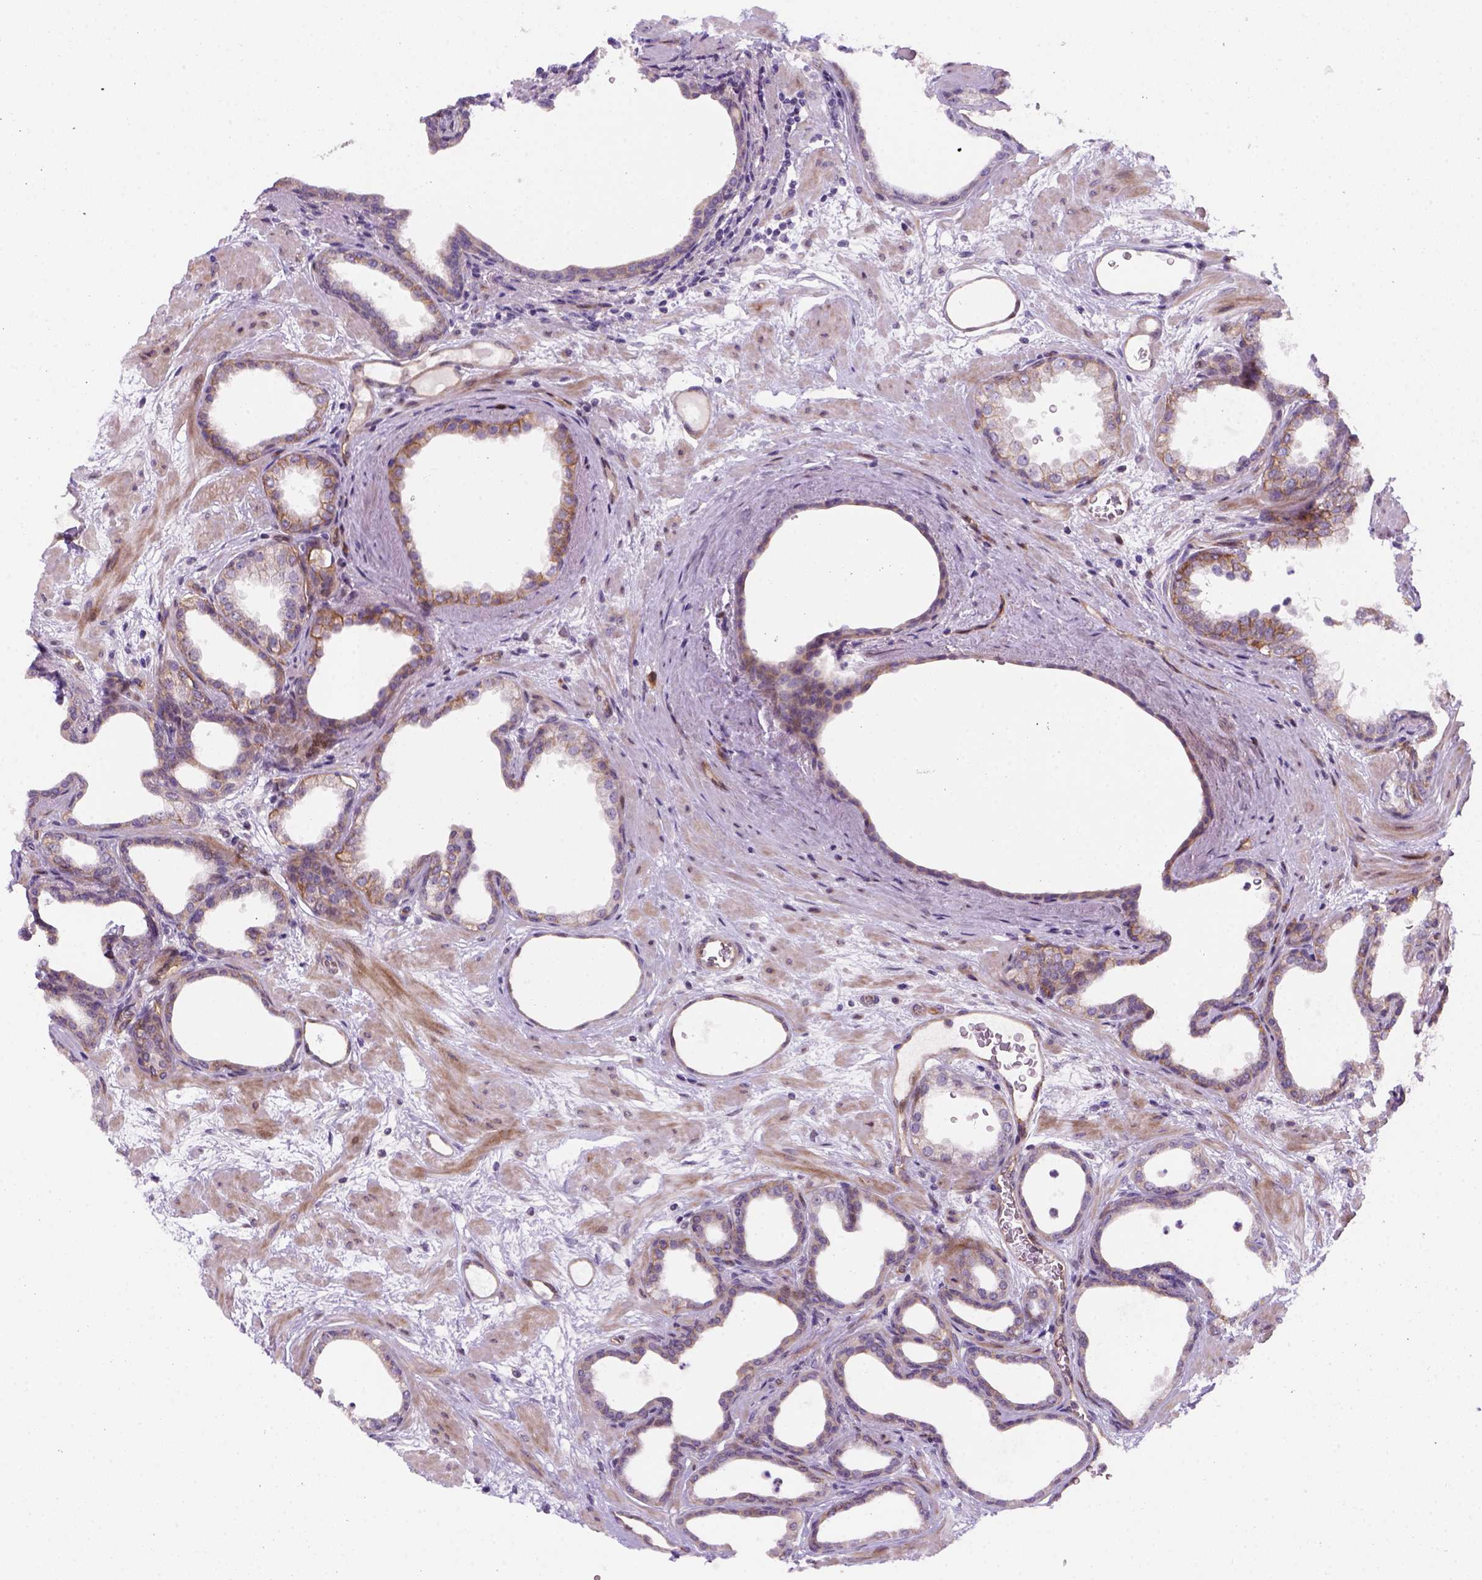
{"staining": {"intensity": "moderate", "quantity": "<25%", "location": "cytoplasmic/membranous"}, "tissue": "prostate", "cell_type": "Glandular cells", "image_type": "normal", "snomed": [{"axis": "morphology", "description": "Normal tissue, NOS"}, {"axis": "topography", "description": "Prostate"}], "caption": "Protein staining shows moderate cytoplasmic/membranous positivity in approximately <25% of glandular cells in normal prostate. (brown staining indicates protein expression, while blue staining denotes nuclei).", "gene": "VSTM5", "patient": {"sex": "male", "age": 37}}